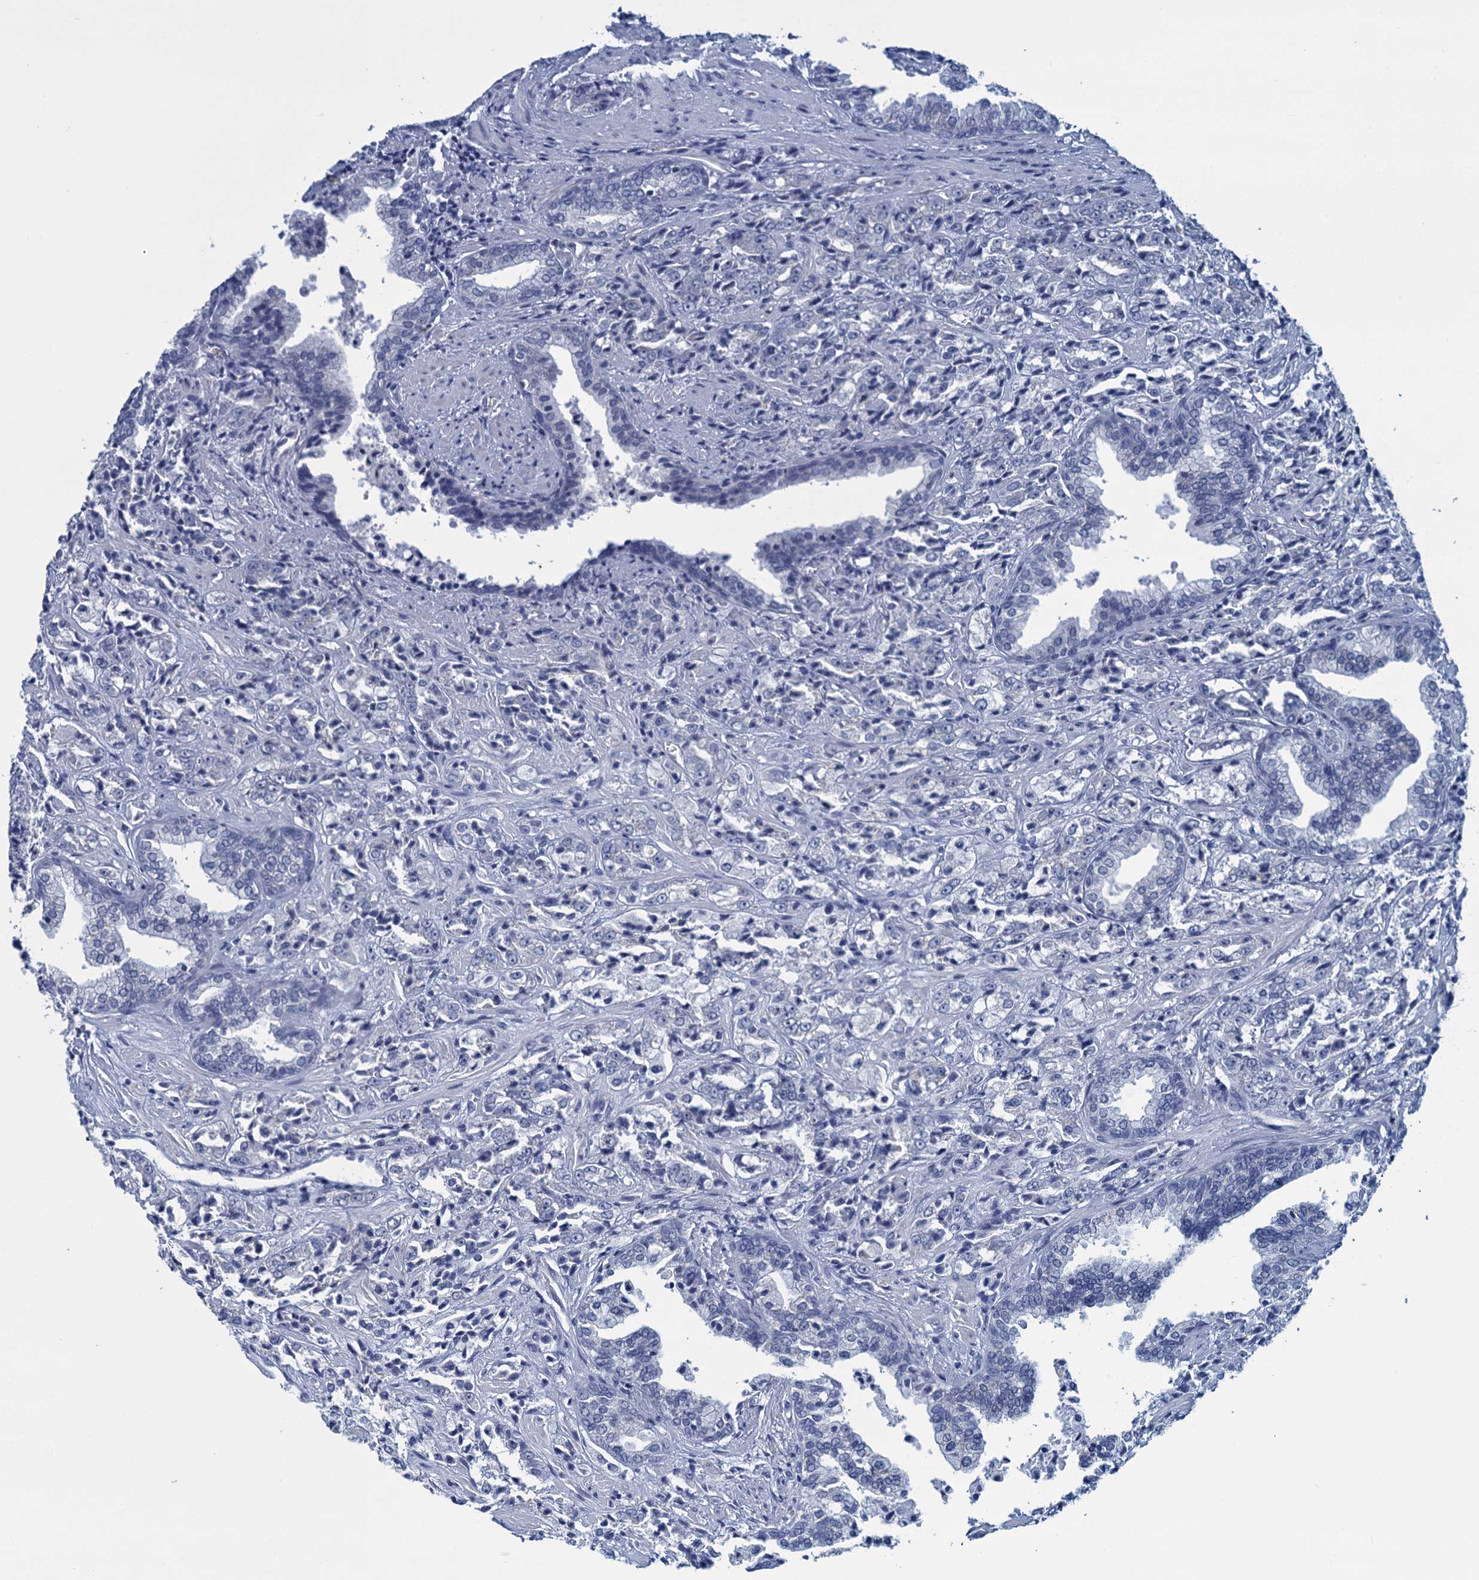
{"staining": {"intensity": "negative", "quantity": "none", "location": "none"}, "tissue": "prostate cancer", "cell_type": "Tumor cells", "image_type": "cancer", "snomed": [{"axis": "morphology", "description": "Adenocarcinoma, High grade"}, {"axis": "topography", "description": "Prostate"}], "caption": "Immunohistochemical staining of prostate cancer (adenocarcinoma (high-grade)) displays no significant positivity in tumor cells.", "gene": "SCEL", "patient": {"sex": "male", "age": 71}}